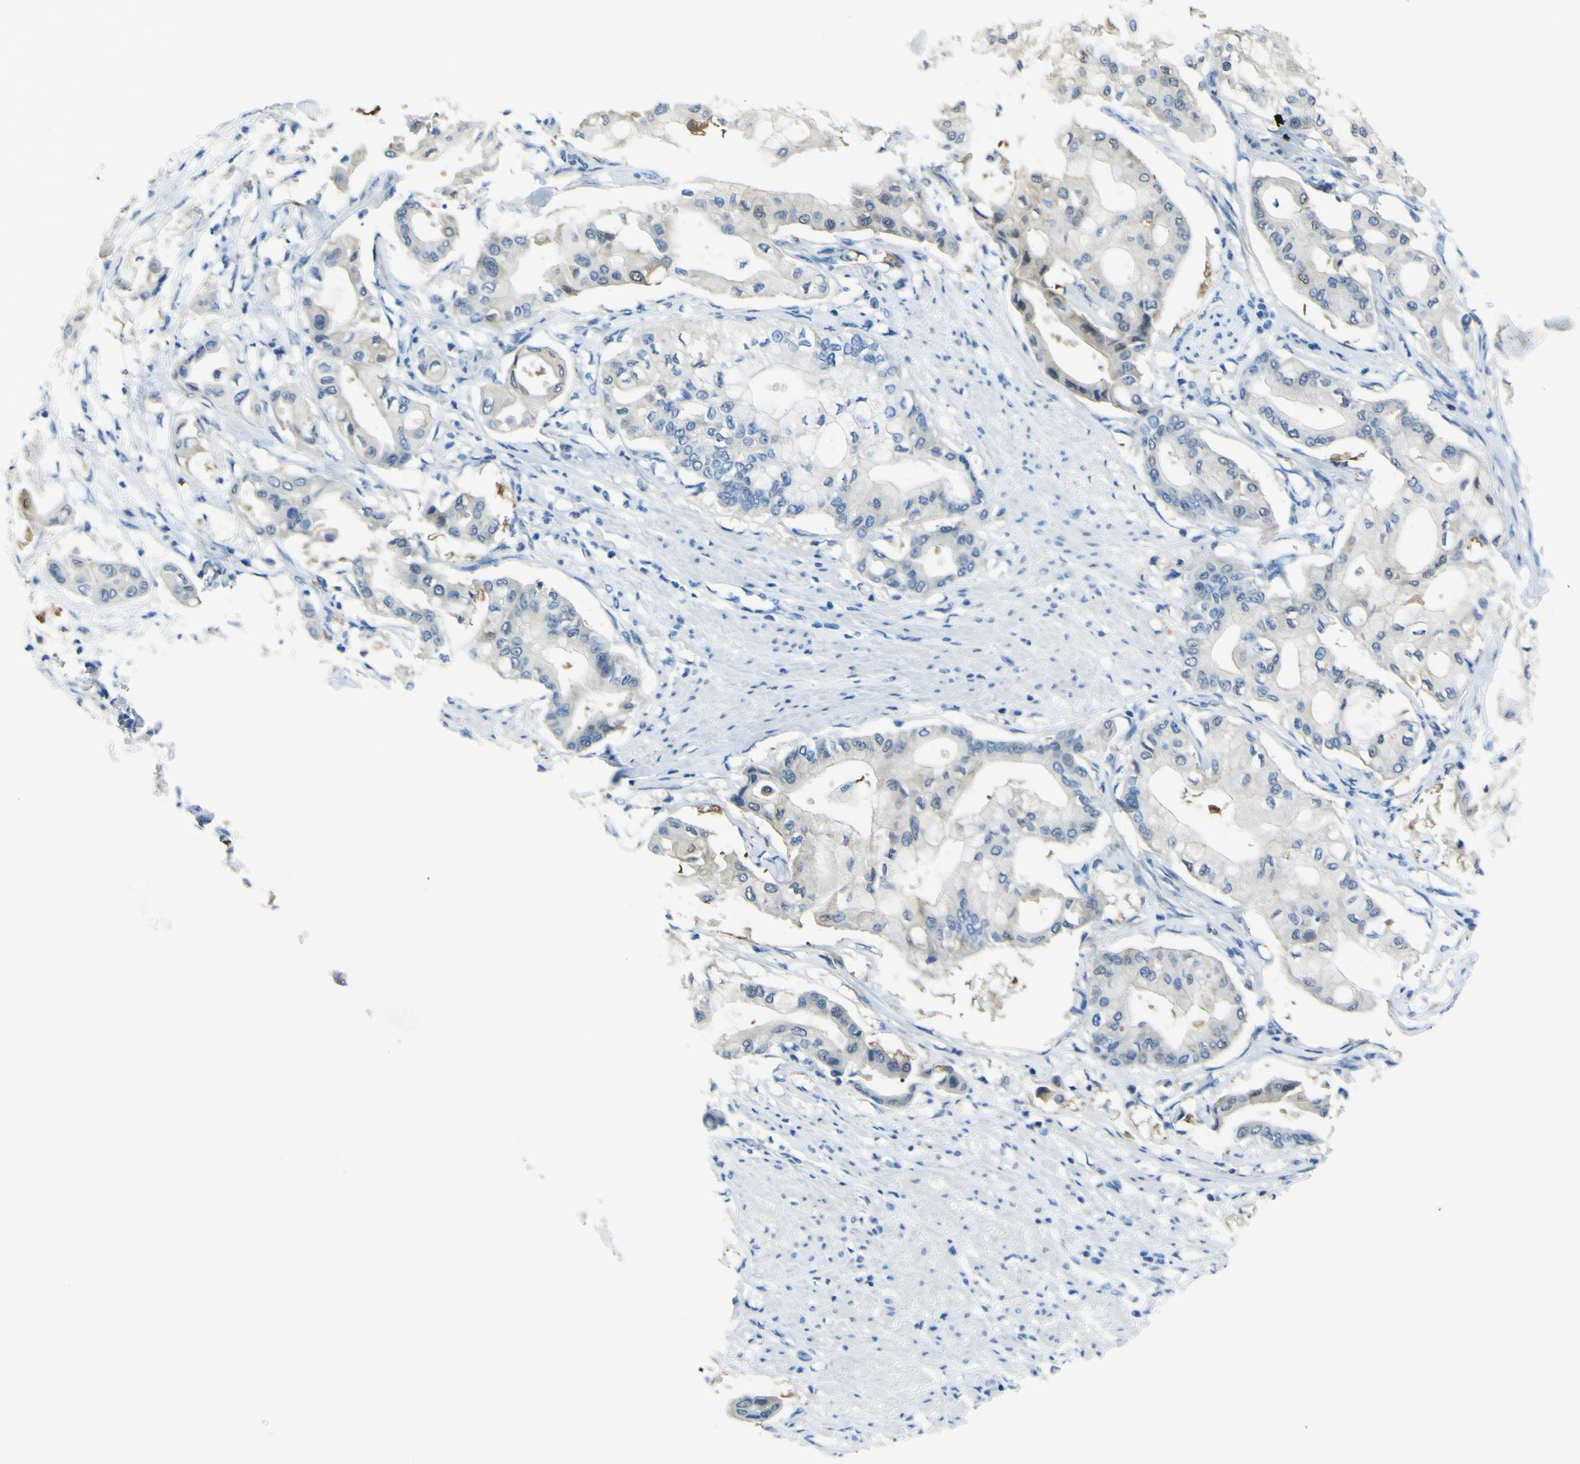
{"staining": {"intensity": "negative", "quantity": "none", "location": "none"}, "tissue": "pancreatic cancer", "cell_type": "Tumor cells", "image_type": "cancer", "snomed": [{"axis": "morphology", "description": "Adenocarcinoma, NOS"}, {"axis": "morphology", "description": "Adenocarcinoma, metastatic, NOS"}, {"axis": "topography", "description": "Lymph node"}, {"axis": "topography", "description": "Pancreas"}, {"axis": "topography", "description": "Duodenum"}], "caption": "DAB immunohistochemical staining of human metastatic adenocarcinoma (pancreatic) demonstrates no significant positivity in tumor cells. Brightfield microscopy of immunohistochemistry stained with DAB (brown) and hematoxylin (blue), captured at high magnification.", "gene": "PHKG1", "patient": {"sex": "female", "age": 64}}